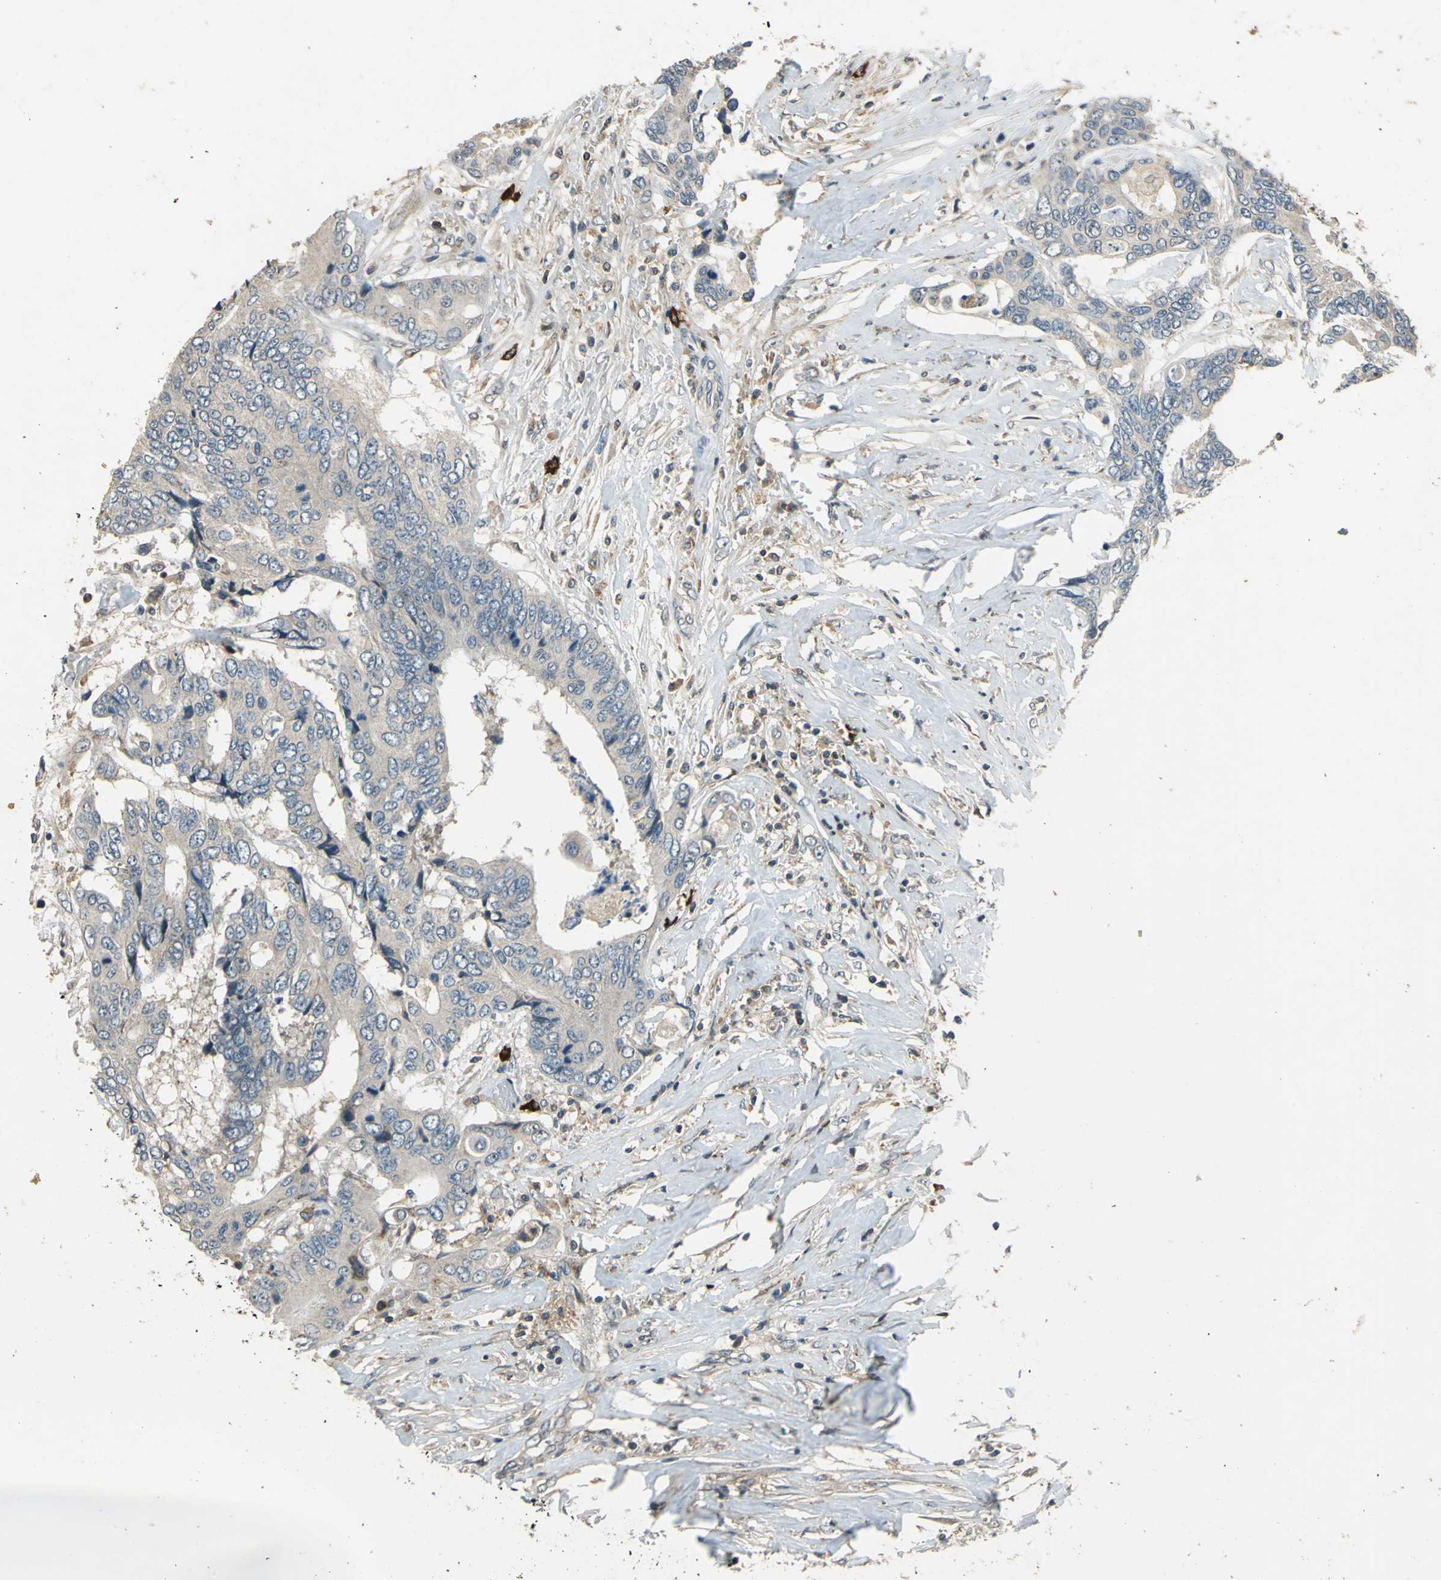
{"staining": {"intensity": "weak", "quantity": ">75%", "location": "cytoplasmic/membranous"}, "tissue": "colorectal cancer", "cell_type": "Tumor cells", "image_type": "cancer", "snomed": [{"axis": "morphology", "description": "Adenocarcinoma, NOS"}, {"axis": "topography", "description": "Rectum"}], "caption": "A brown stain labels weak cytoplasmic/membranous positivity of a protein in colorectal cancer tumor cells.", "gene": "SLC19A2", "patient": {"sex": "male", "age": 55}}